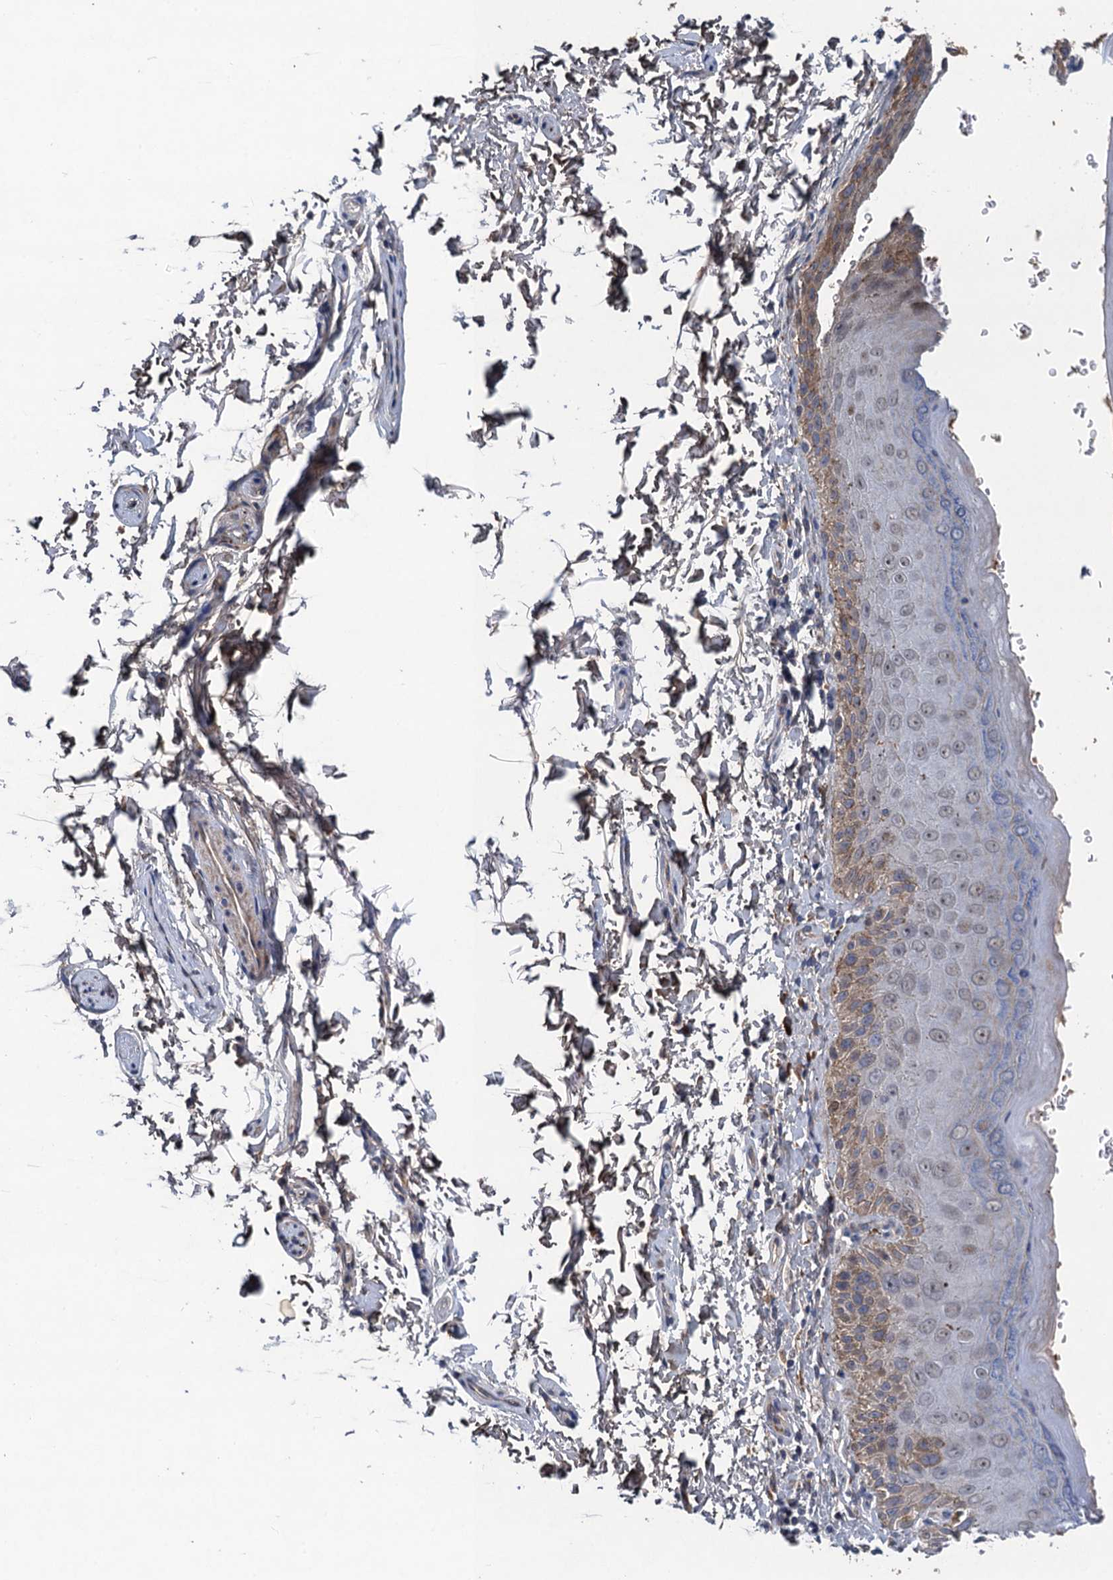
{"staining": {"intensity": "moderate", "quantity": "<25%", "location": "cytoplasmic/membranous"}, "tissue": "skin", "cell_type": "Epidermal cells", "image_type": "normal", "snomed": [{"axis": "morphology", "description": "Normal tissue, NOS"}, {"axis": "topography", "description": "Anal"}], "caption": "Immunohistochemical staining of benign skin reveals moderate cytoplasmic/membranous protein positivity in approximately <25% of epidermal cells. (brown staining indicates protein expression, while blue staining denotes nuclei).", "gene": "TRAF7", "patient": {"sex": "male", "age": 44}}